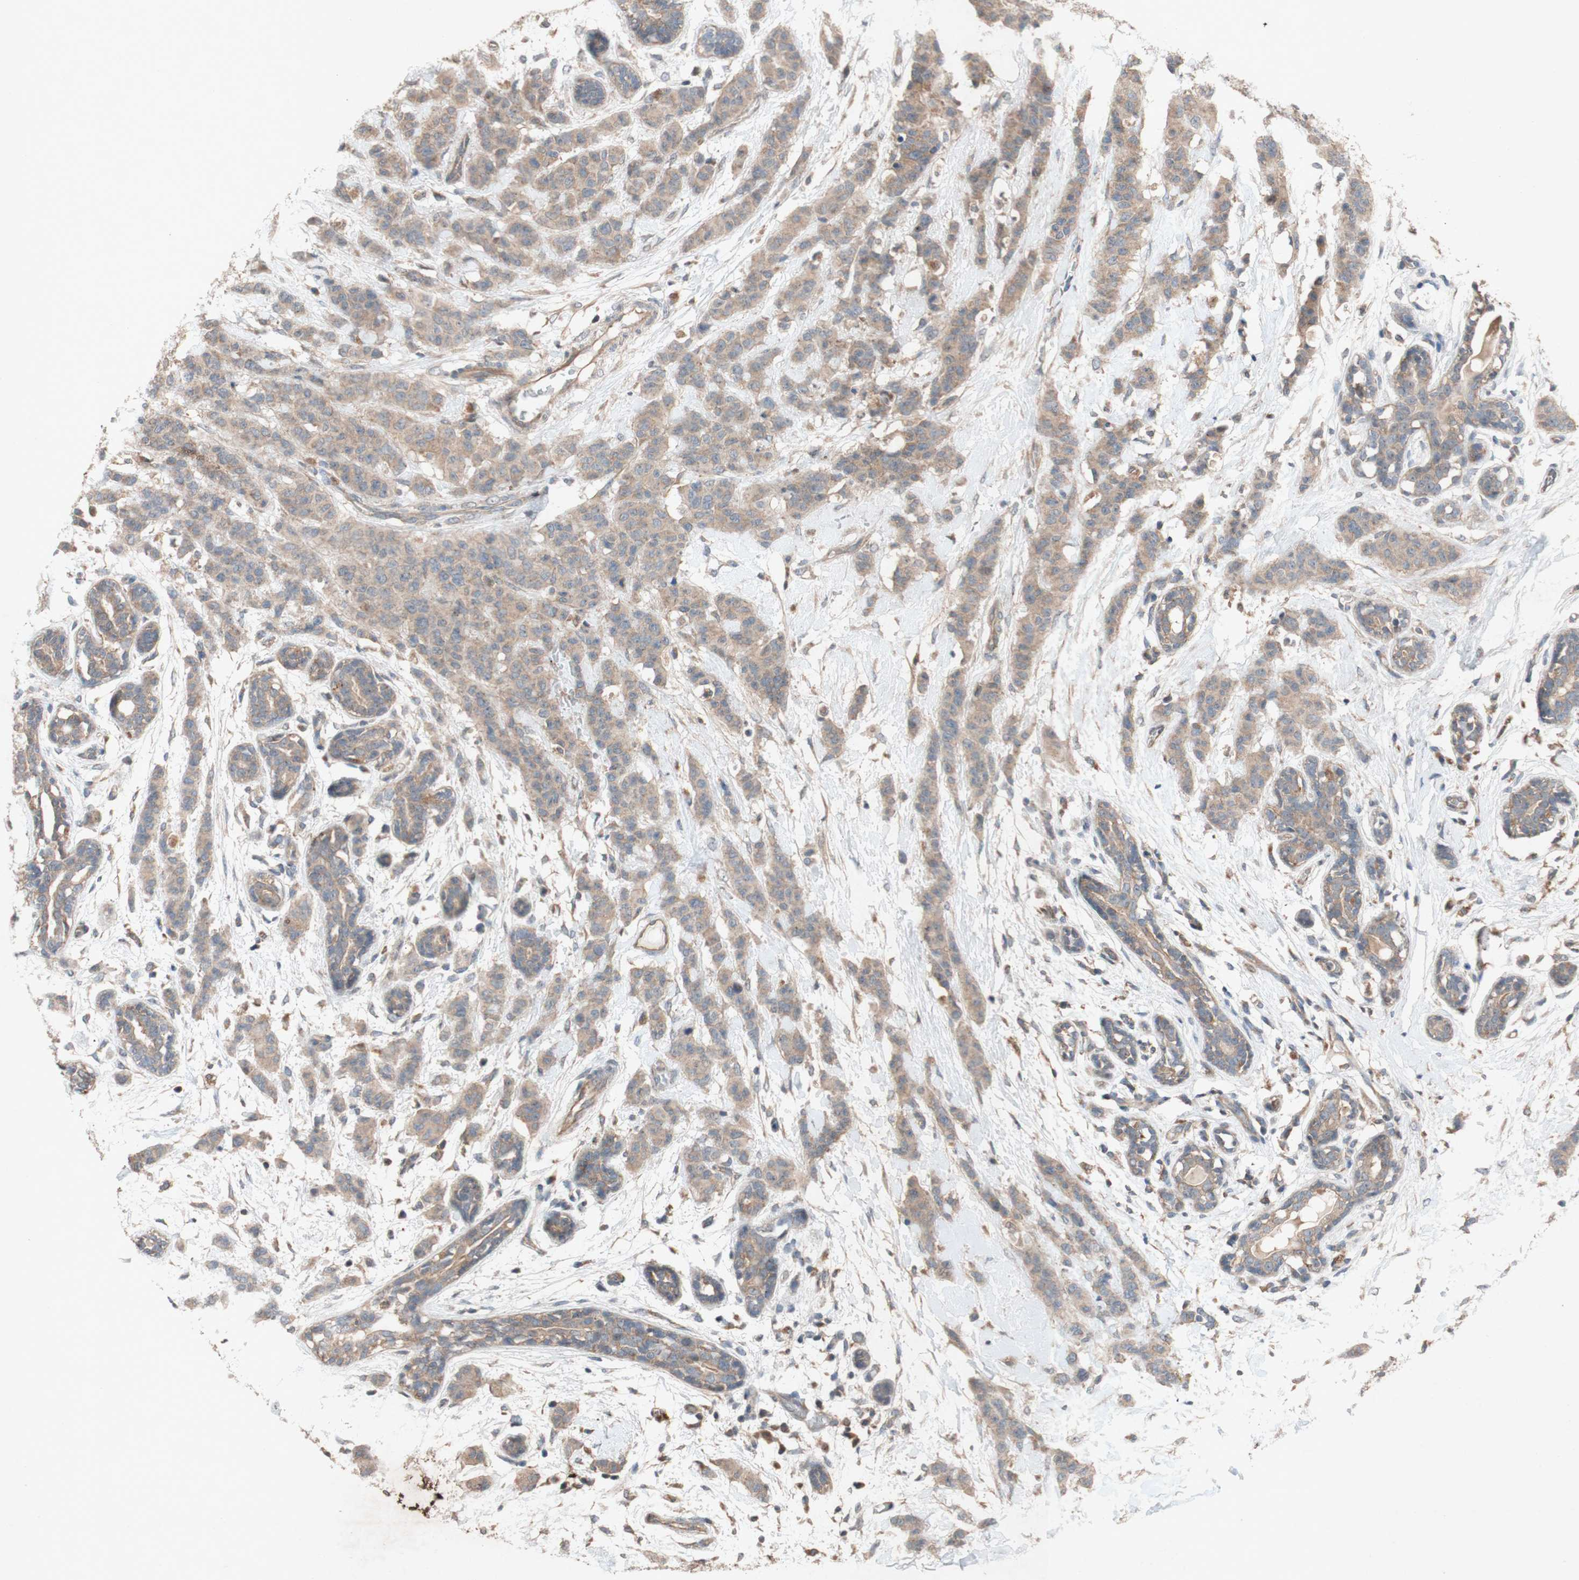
{"staining": {"intensity": "weak", "quantity": ">75%", "location": "cytoplasmic/membranous"}, "tissue": "breast cancer", "cell_type": "Tumor cells", "image_type": "cancer", "snomed": [{"axis": "morphology", "description": "Normal tissue, NOS"}, {"axis": "morphology", "description": "Duct carcinoma"}, {"axis": "topography", "description": "Breast"}], "caption": "There is low levels of weak cytoplasmic/membranous staining in tumor cells of breast cancer, as demonstrated by immunohistochemical staining (brown color).", "gene": "ATP6V1F", "patient": {"sex": "female", "age": 40}}